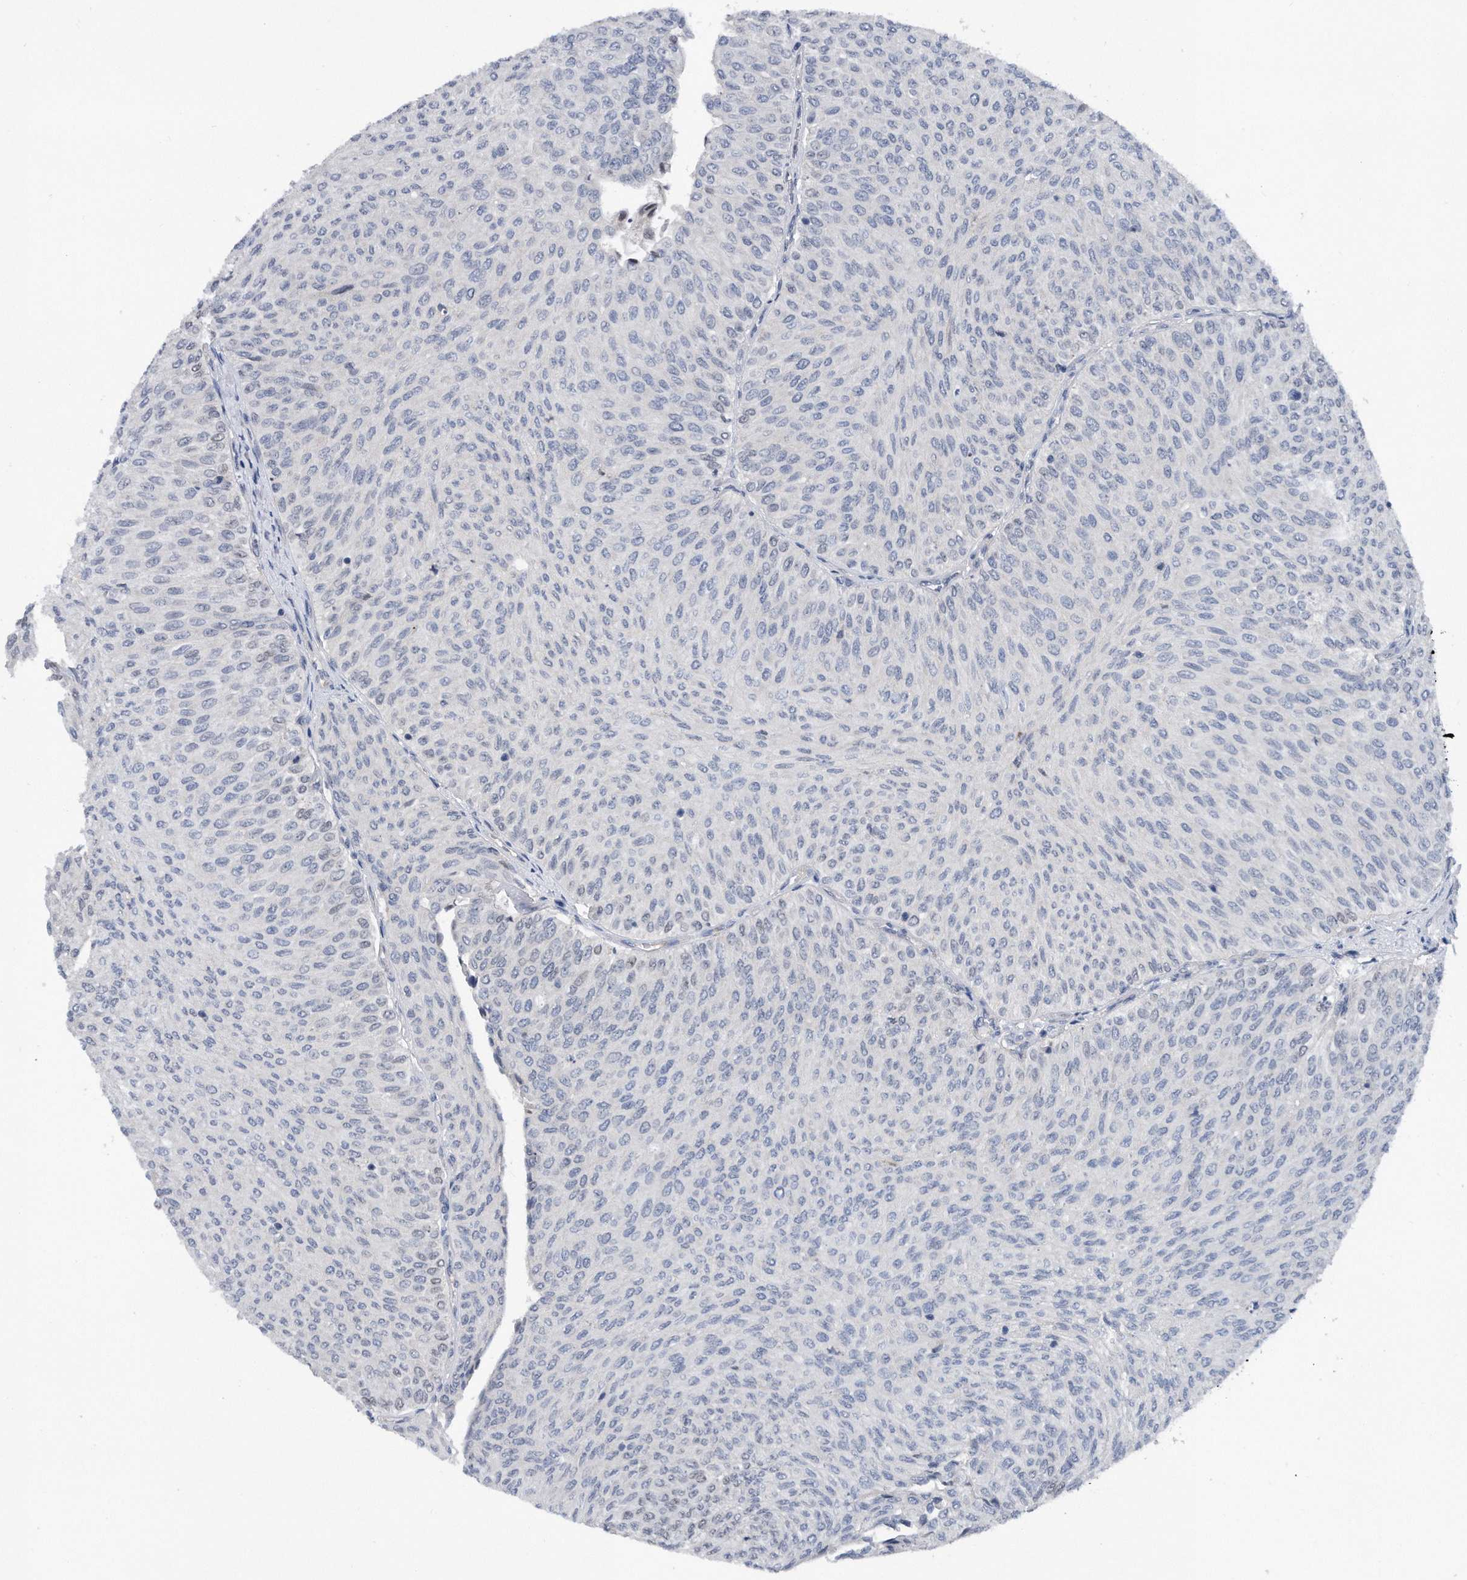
{"staining": {"intensity": "weak", "quantity": "<25%", "location": "nuclear"}, "tissue": "urothelial cancer", "cell_type": "Tumor cells", "image_type": "cancer", "snomed": [{"axis": "morphology", "description": "Urothelial carcinoma, Low grade"}, {"axis": "topography", "description": "Urinary bladder"}], "caption": "Immunohistochemistry (IHC) photomicrograph of urothelial cancer stained for a protein (brown), which demonstrates no expression in tumor cells.", "gene": "TP53INP1", "patient": {"sex": "male", "age": 78}}